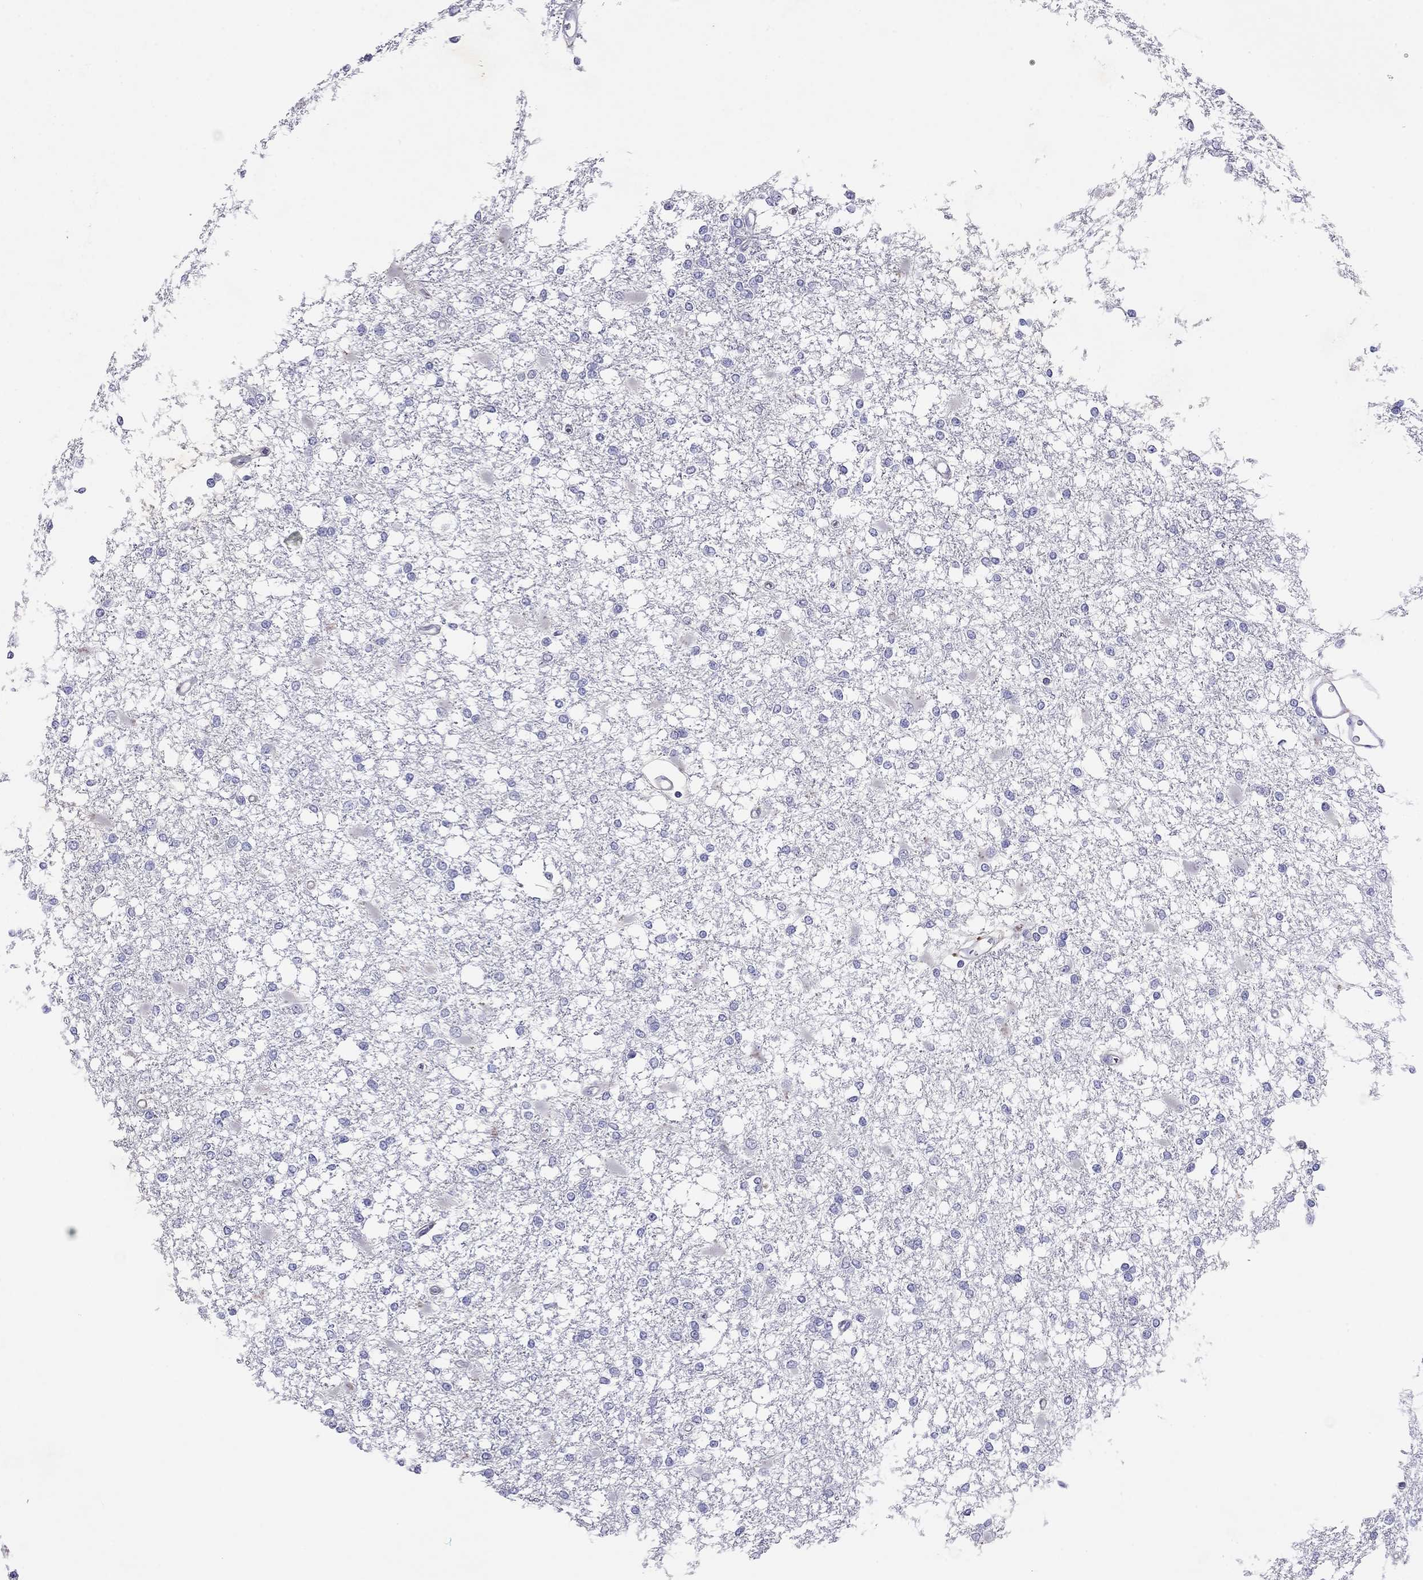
{"staining": {"intensity": "negative", "quantity": "none", "location": "none"}, "tissue": "glioma", "cell_type": "Tumor cells", "image_type": "cancer", "snomed": [{"axis": "morphology", "description": "Glioma, malignant, High grade"}, {"axis": "topography", "description": "Cerebral cortex"}], "caption": "Immunohistochemistry histopathology image of glioma stained for a protein (brown), which demonstrates no staining in tumor cells. (Immunohistochemistry, brightfield microscopy, high magnification).", "gene": "CAPNS2", "patient": {"sex": "male", "age": 79}}